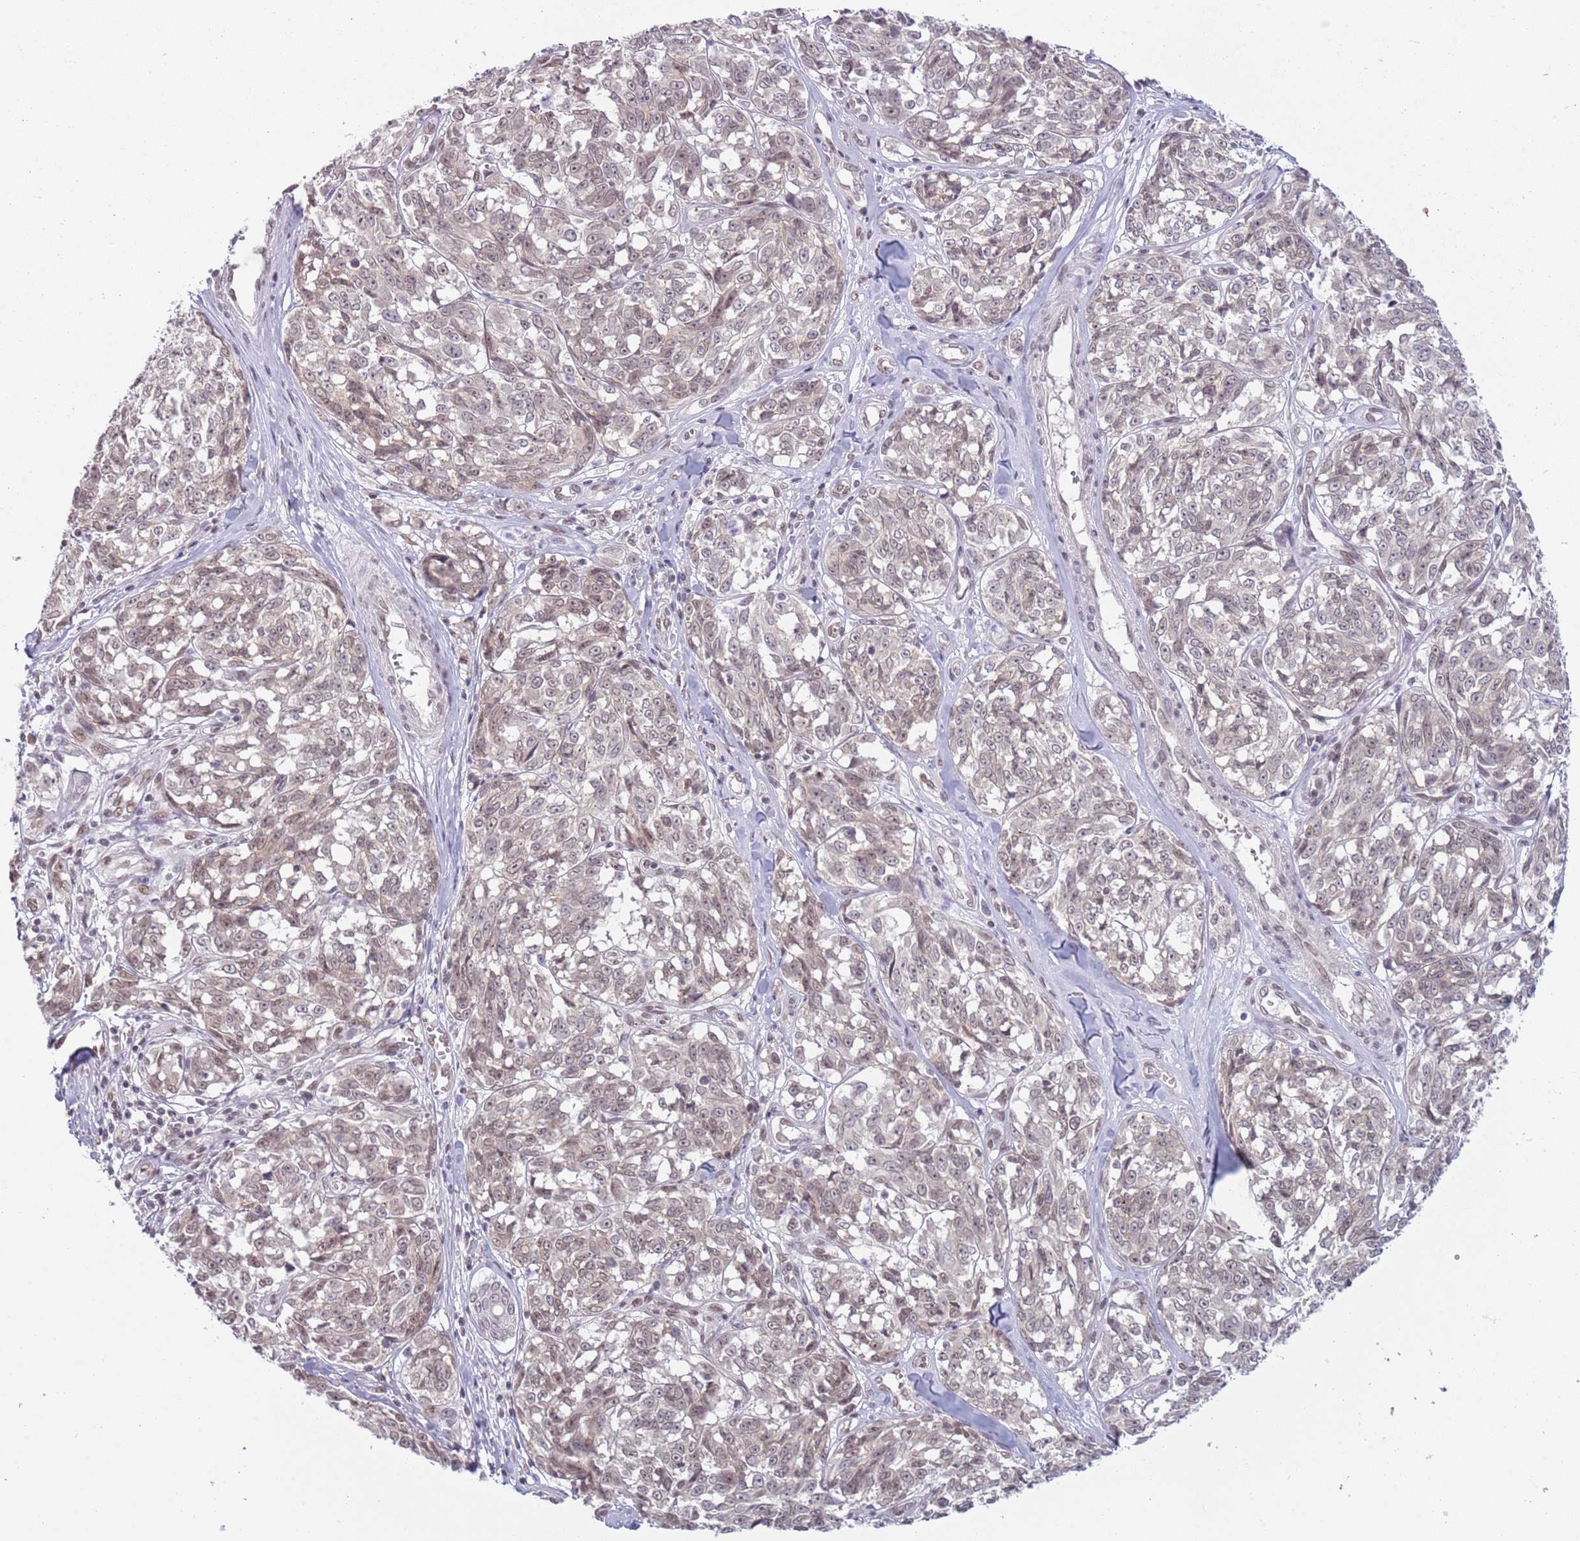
{"staining": {"intensity": "weak", "quantity": "25%-75%", "location": "cytoplasmic/membranous,nuclear"}, "tissue": "melanoma", "cell_type": "Tumor cells", "image_type": "cancer", "snomed": [{"axis": "morphology", "description": "Normal tissue, NOS"}, {"axis": "morphology", "description": "Malignant melanoma, NOS"}, {"axis": "topography", "description": "Skin"}], "caption": "Malignant melanoma tissue exhibits weak cytoplasmic/membranous and nuclear positivity in approximately 25%-75% of tumor cells", "gene": "TM2D1", "patient": {"sex": "female", "age": 64}}